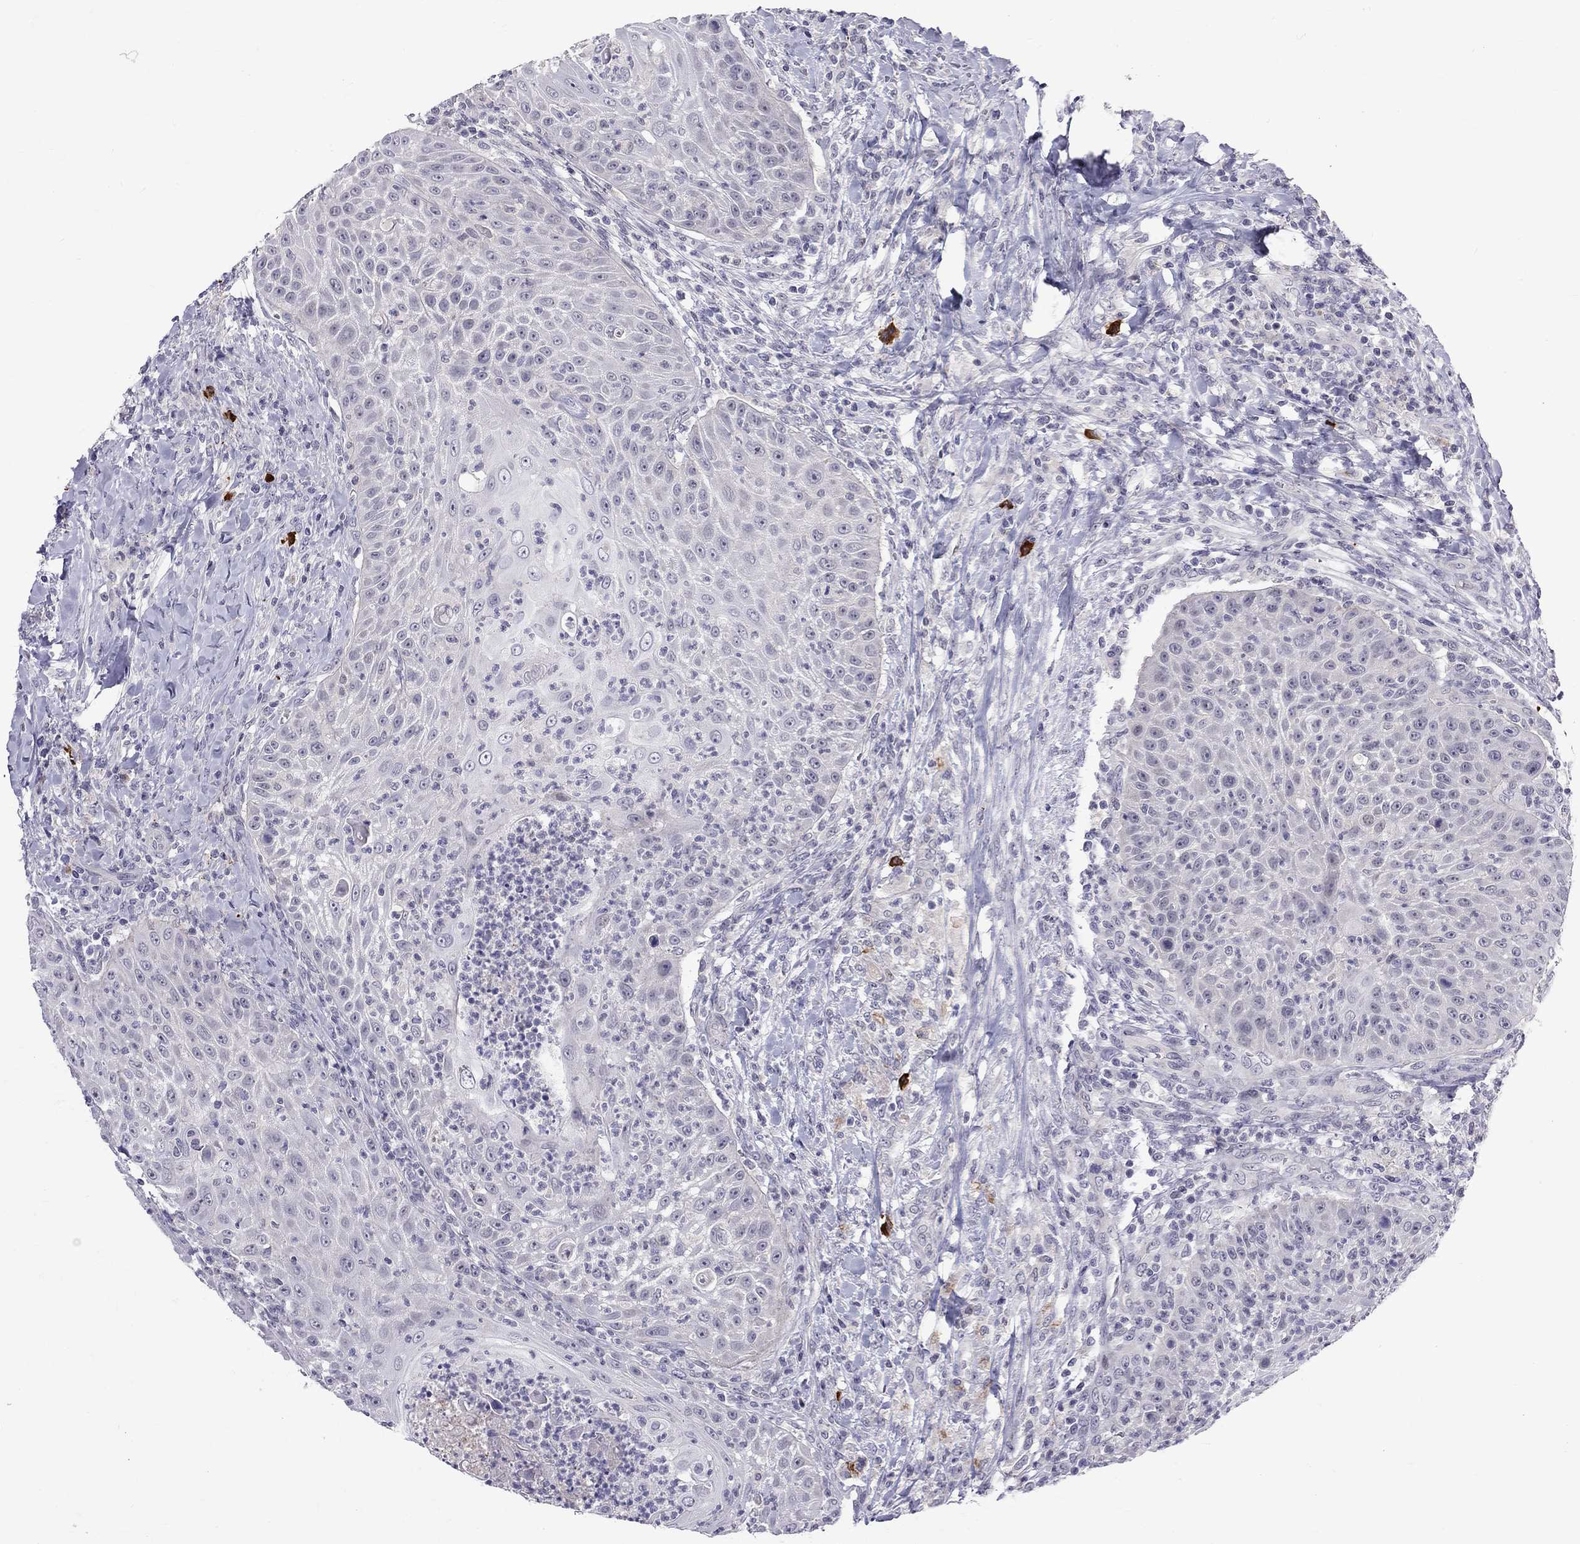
{"staining": {"intensity": "negative", "quantity": "none", "location": "none"}, "tissue": "head and neck cancer", "cell_type": "Tumor cells", "image_type": "cancer", "snomed": [{"axis": "morphology", "description": "Squamous cell carcinoma, NOS"}, {"axis": "topography", "description": "Head-Neck"}], "caption": "A high-resolution micrograph shows immunohistochemistry (IHC) staining of head and neck squamous cell carcinoma, which displays no significant expression in tumor cells. (DAB immunohistochemistry visualized using brightfield microscopy, high magnification).", "gene": "RTL9", "patient": {"sex": "male", "age": 69}}